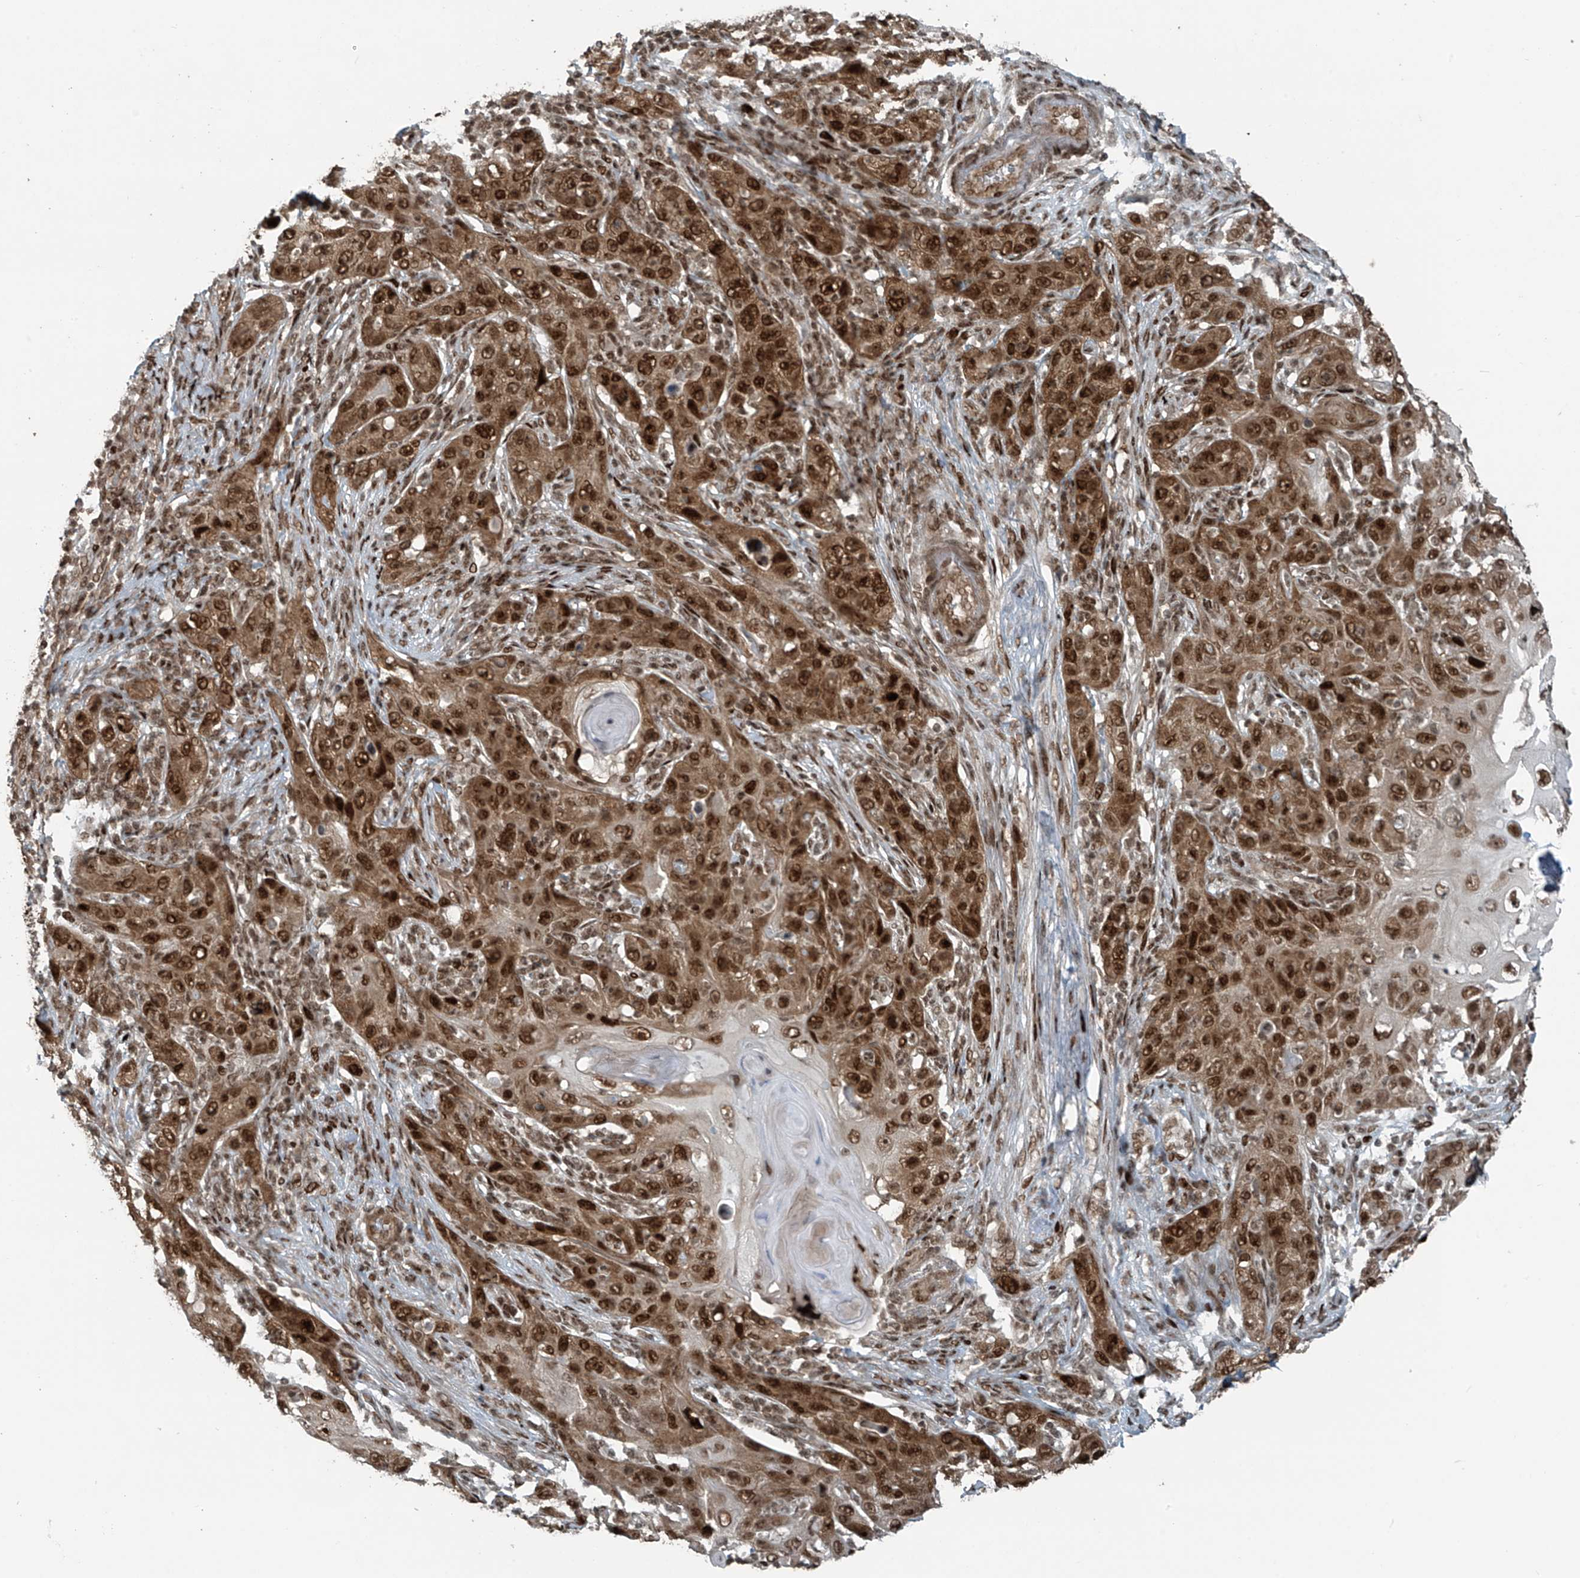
{"staining": {"intensity": "strong", "quantity": ">75%", "location": "cytoplasmic/membranous,nuclear"}, "tissue": "skin cancer", "cell_type": "Tumor cells", "image_type": "cancer", "snomed": [{"axis": "morphology", "description": "Squamous cell carcinoma, NOS"}, {"axis": "topography", "description": "Skin"}], "caption": "An image of human skin cancer stained for a protein displays strong cytoplasmic/membranous and nuclear brown staining in tumor cells. (DAB (3,3'-diaminobenzidine) = brown stain, brightfield microscopy at high magnification).", "gene": "PCNP", "patient": {"sex": "female", "age": 88}}